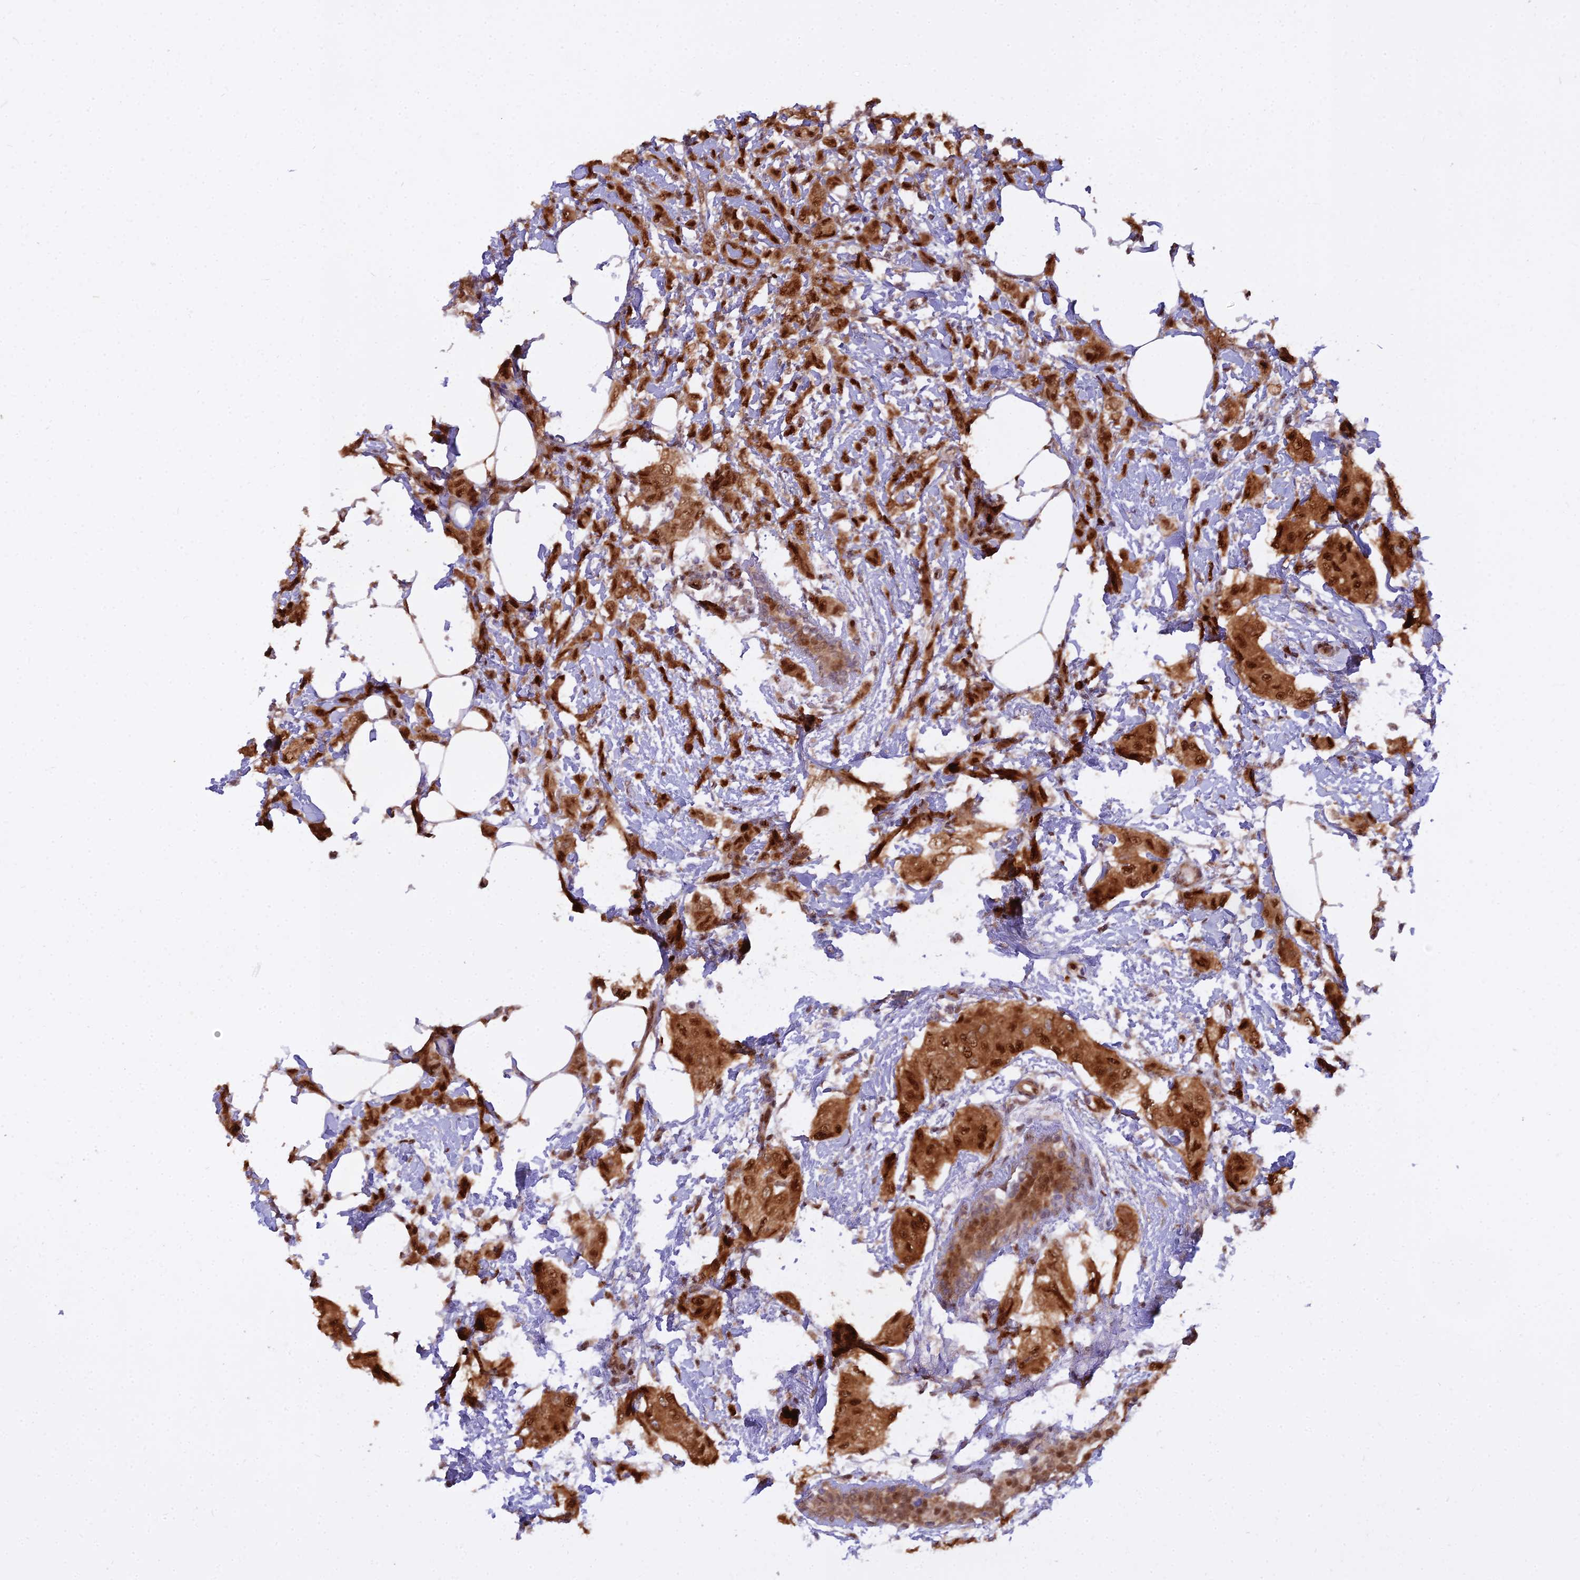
{"staining": {"intensity": "strong", "quantity": ">75%", "location": "cytoplasmic/membranous,nuclear"}, "tissue": "breast cancer", "cell_type": "Tumor cells", "image_type": "cancer", "snomed": [{"axis": "morphology", "description": "Duct carcinoma"}, {"axis": "topography", "description": "Breast"}], "caption": "Strong cytoplasmic/membranous and nuclear protein expression is identified in about >75% of tumor cells in breast cancer (intraductal carcinoma).", "gene": "NPEPL1", "patient": {"sex": "female", "age": 72}}